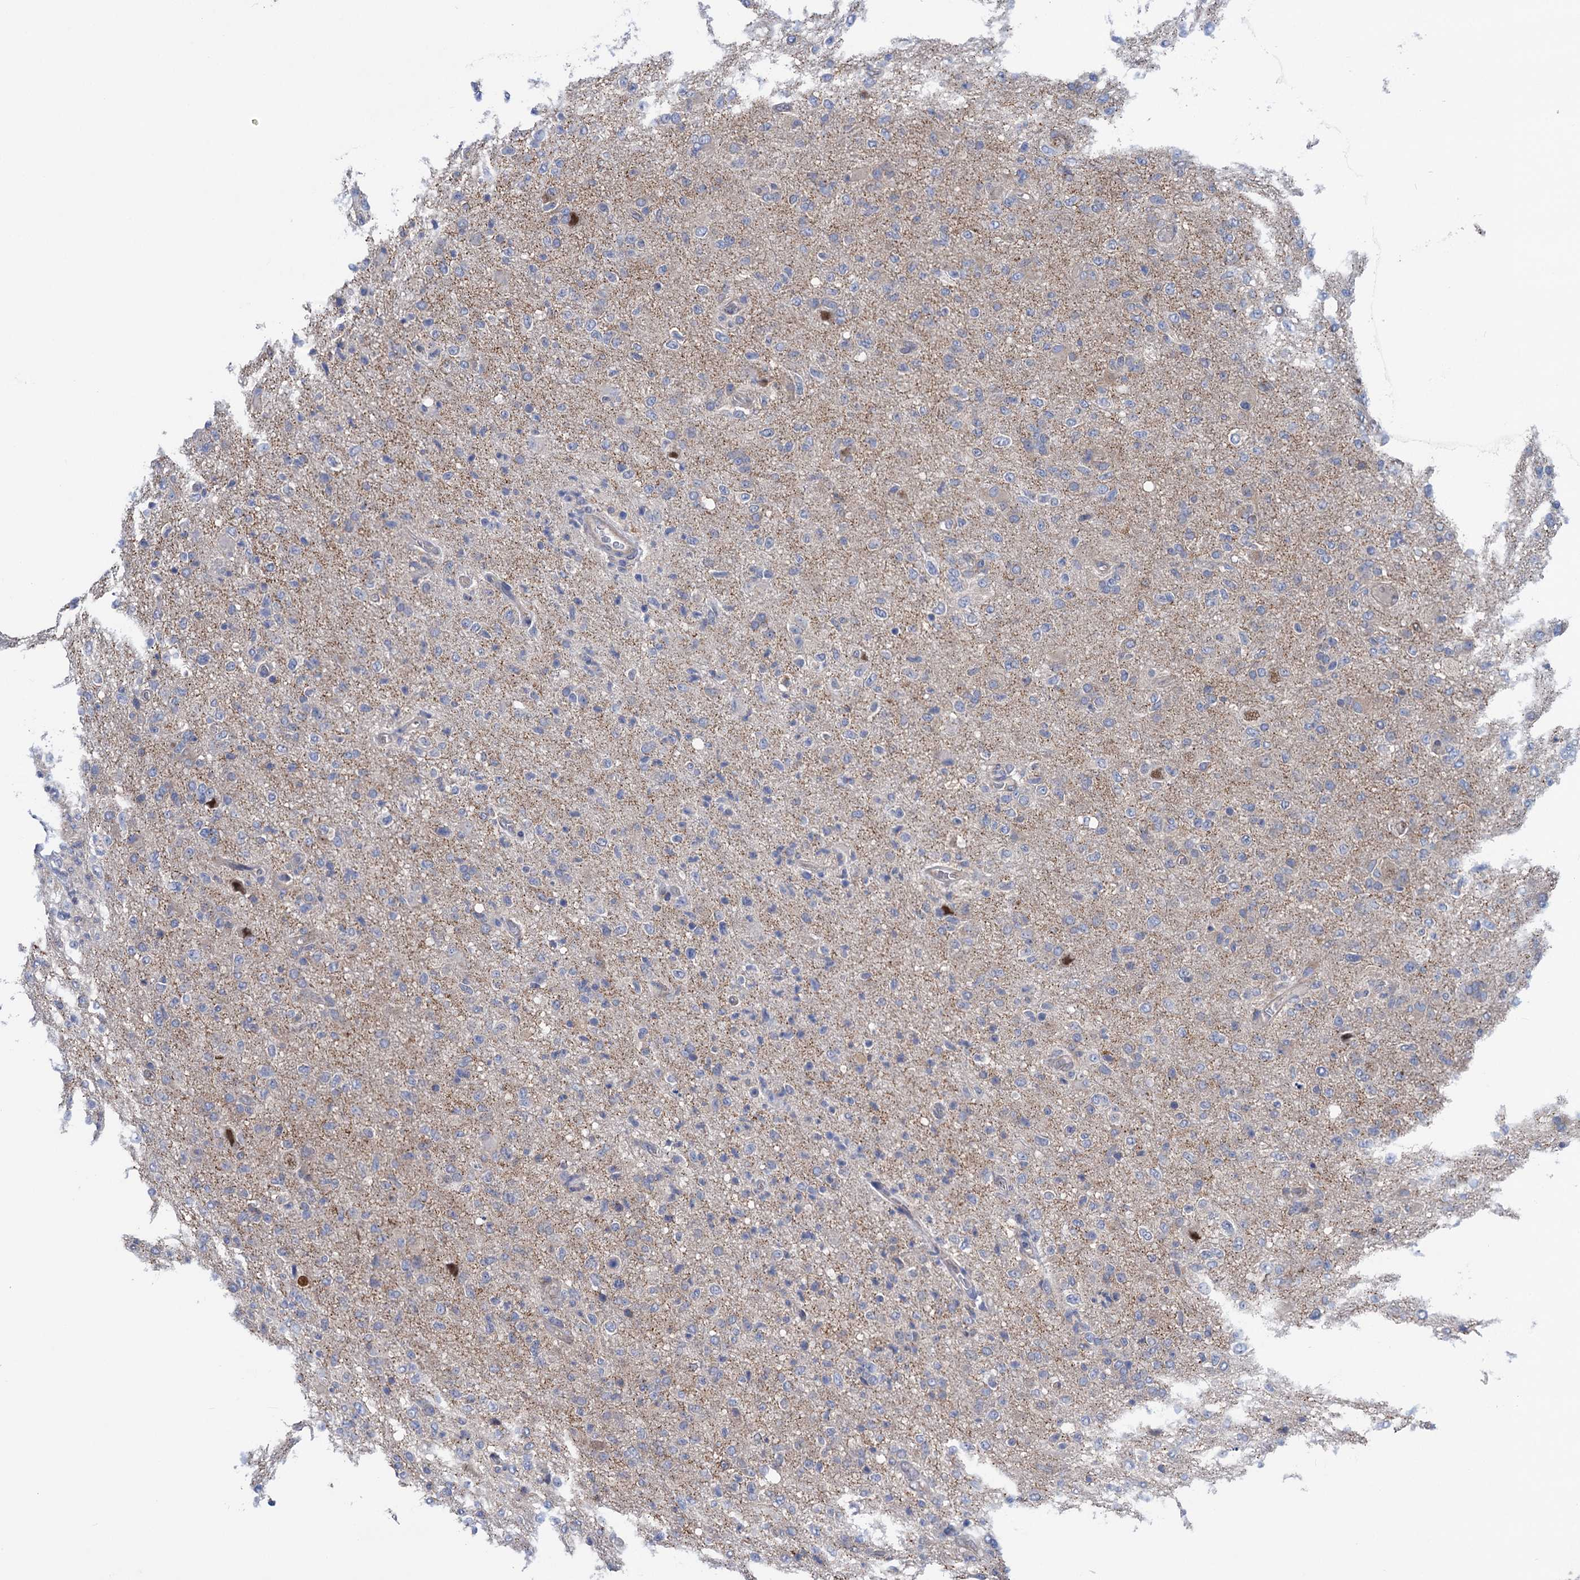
{"staining": {"intensity": "negative", "quantity": "none", "location": "none"}, "tissue": "glioma", "cell_type": "Tumor cells", "image_type": "cancer", "snomed": [{"axis": "morphology", "description": "Glioma, malignant, High grade"}, {"axis": "topography", "description": "Brain"}], "caption": "IHC photomicrograph of neoplastic tissue: human malignant high-grade glioma stained with DAB (3,3'-diaminobenzidine) reveals no significant protein positivity in tumor cells. (Stains: DAB (3,3'-diaminobenzidine) immunohistochemistry (IHC) with hematoxylin counter stain, Microscopy: brightfield microscopy at high magnification).", "gene": "ZNRD2", "patient": {"sex": "female", "age": 57}}